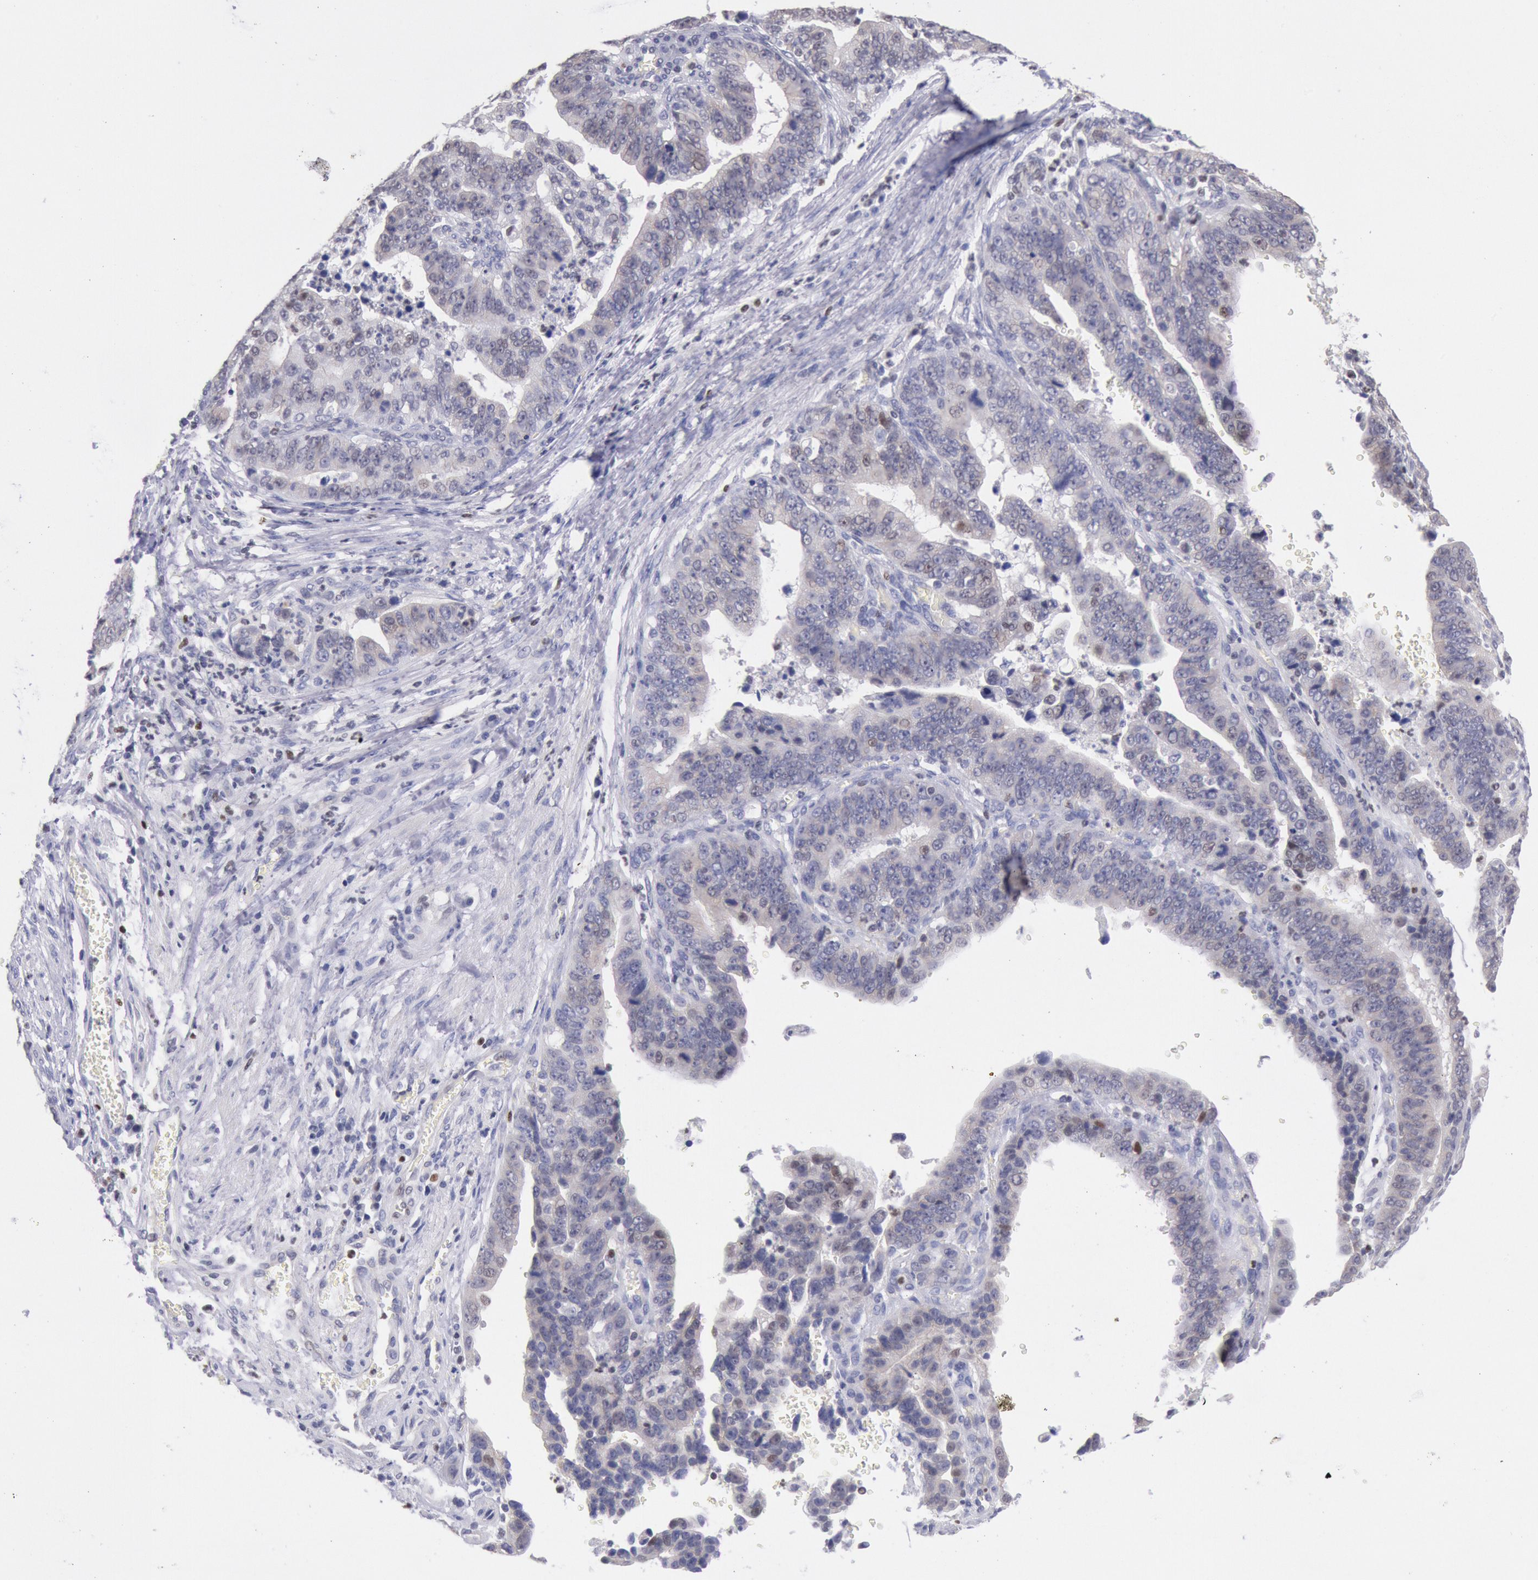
{"staining": {"intensity": "negative", "quantity": "none", "location": "none"}, "tissue": "stomach cancer", "cell_type": "Tumor cells", "image_type": "cancer", "snomed": [{"axis": "morphology", "description": "Adenocarcinoma, NOS"}, {"axis": "topography", "description": "Stomach, upper"}], "caption": "Tumor cells are negative for protein expression in human stomach cancer.", "gene": "RPS6KA5", "patient": {"sex": "female", "age": 50}}